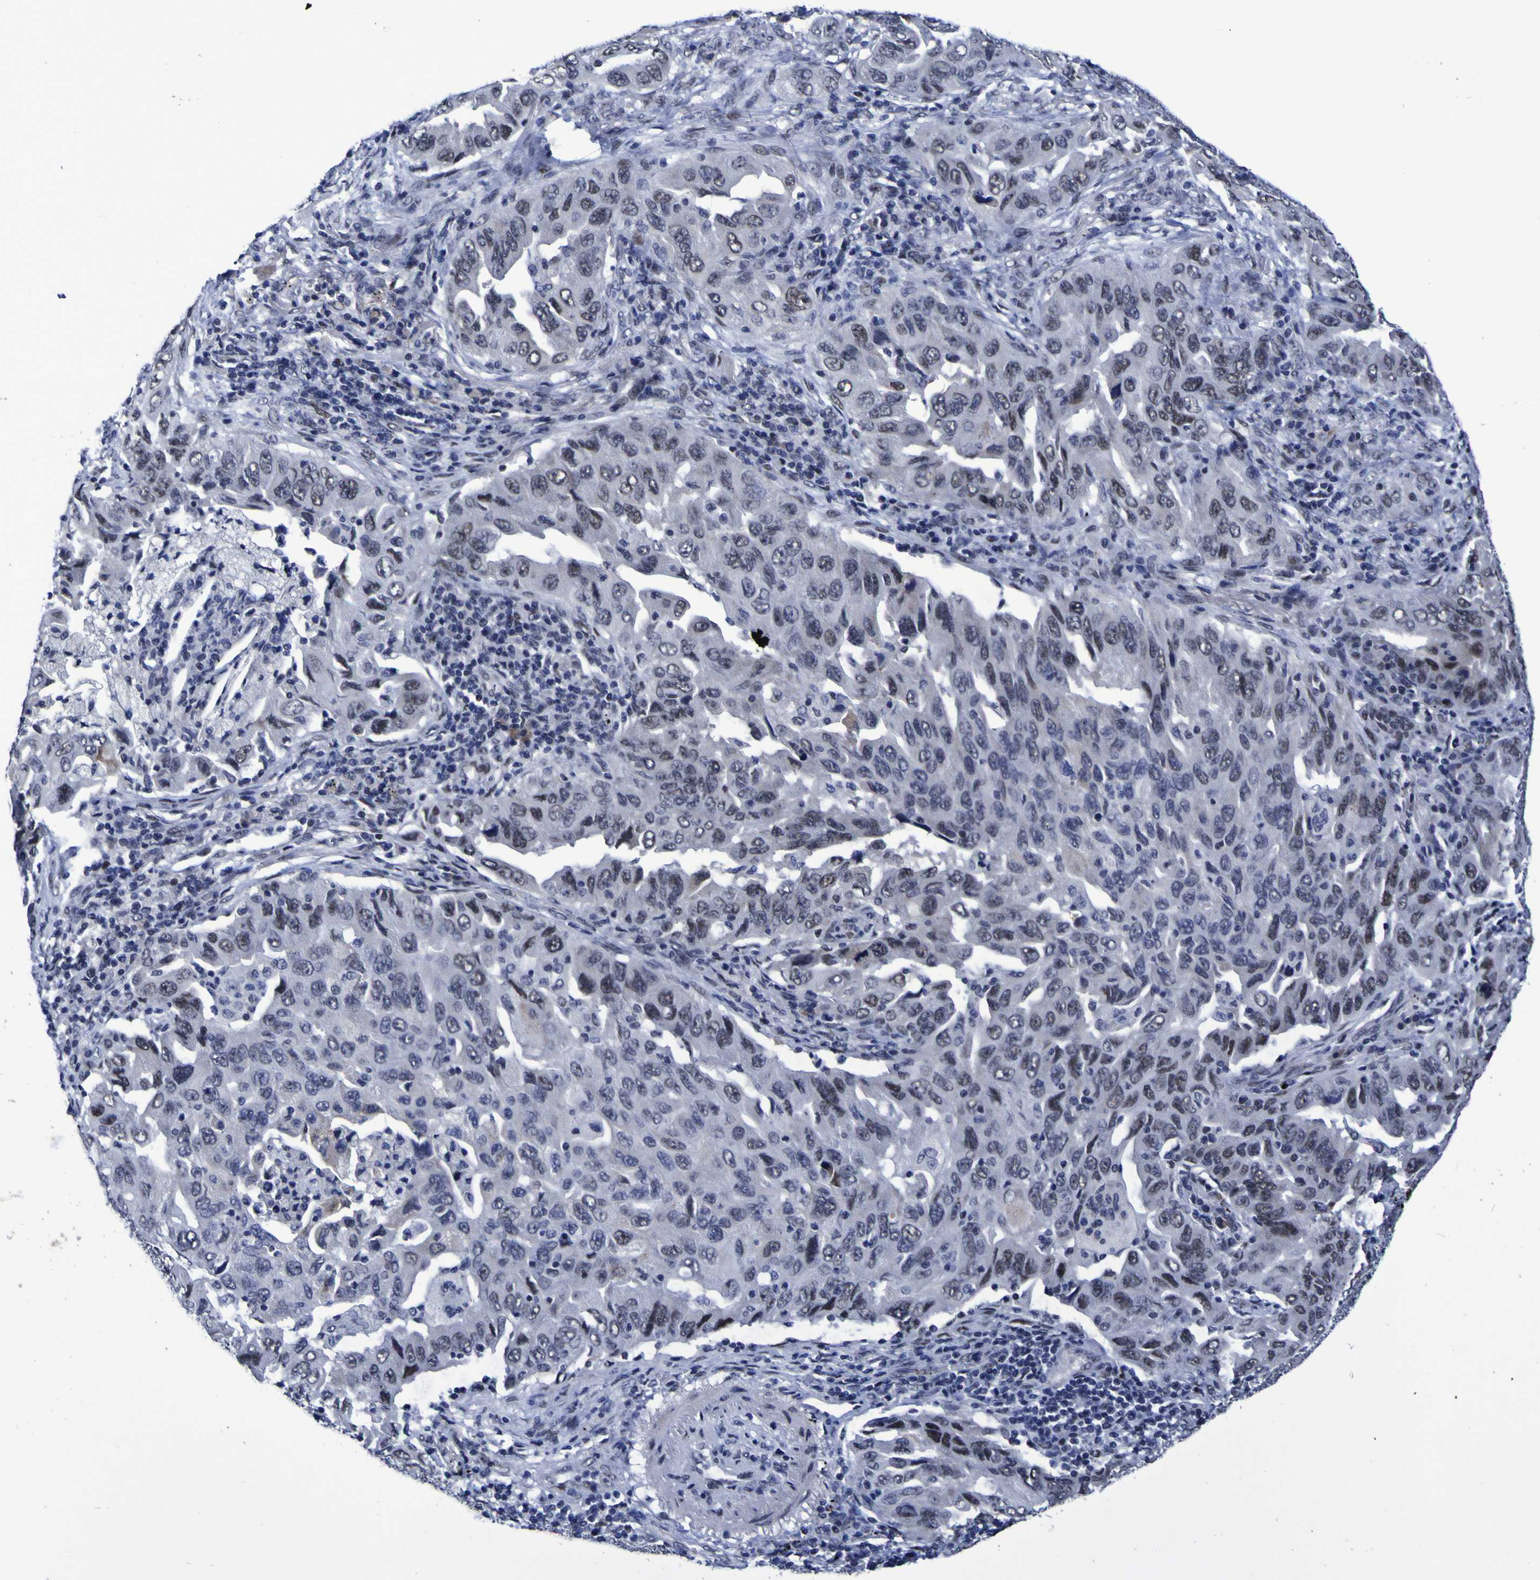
{"staining": {"intensity": "strong", "quantity": "<25%", "location": "nuclear"}, "tissue": "lung cancer", "cell_type": "Tumor cells", "image_type": "cancer", "snomed": [{"axis": "morphology", "description": "Adenocarcinoma, NOS"}, {"axis": "topography", "description": "Lung"}], "caption": "The image demonstrates immunohistochemical staining of lung cancer (adenocarcinoma). There is strong nuclear staining is seen in approximately <25% of tumor cells. The protein of interest is shown in brown color, while the nuclei are stained blue.", "gene": "MBD3", "patient": {"sex": "female", "age": 65}}